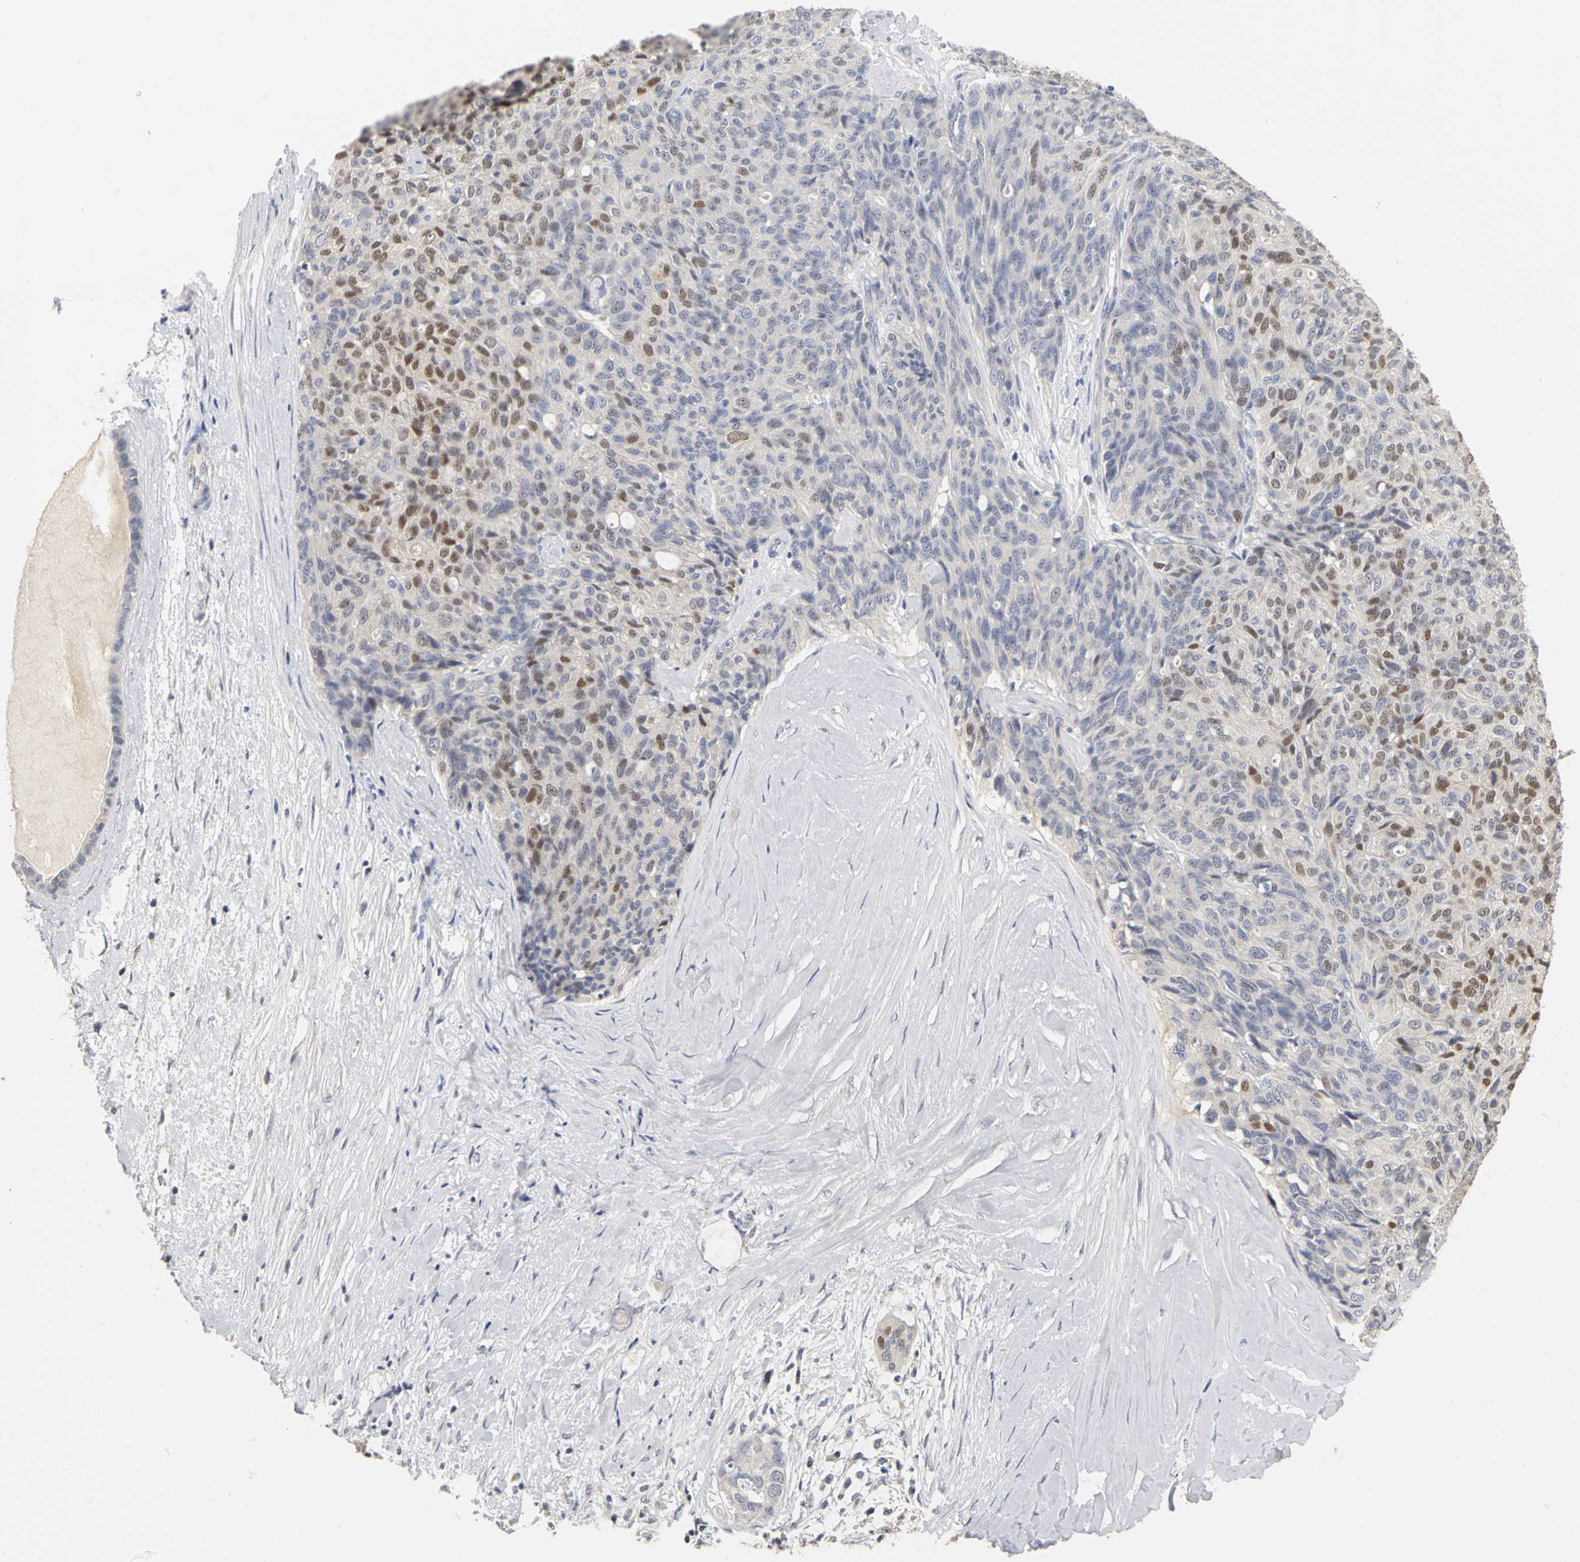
{"staining": {"intensity": "moderate", "quantity": "<25%", "location": "nuclear"}, "tissue": "ovarian cancer", "cell_type": "Tumor cells", "image_type": "cancer", "snomed": [{"axis": "morphology", "description": "Carcinoma, endometroid"}, {"axis": "topography", "description": "Ovary"}], "caption": "Protein analysis of ovarian cancer tissue displays moderate nuclear expression in about <25% of tumor cells. The staining was performed using DAB (3,3'-diaminobenzidine), with brown indicating positive protein expression. Nuclei are stained blue with hematoxylin.", "gene": "PGR", "patient": {"sex": "female", "age": 60}}